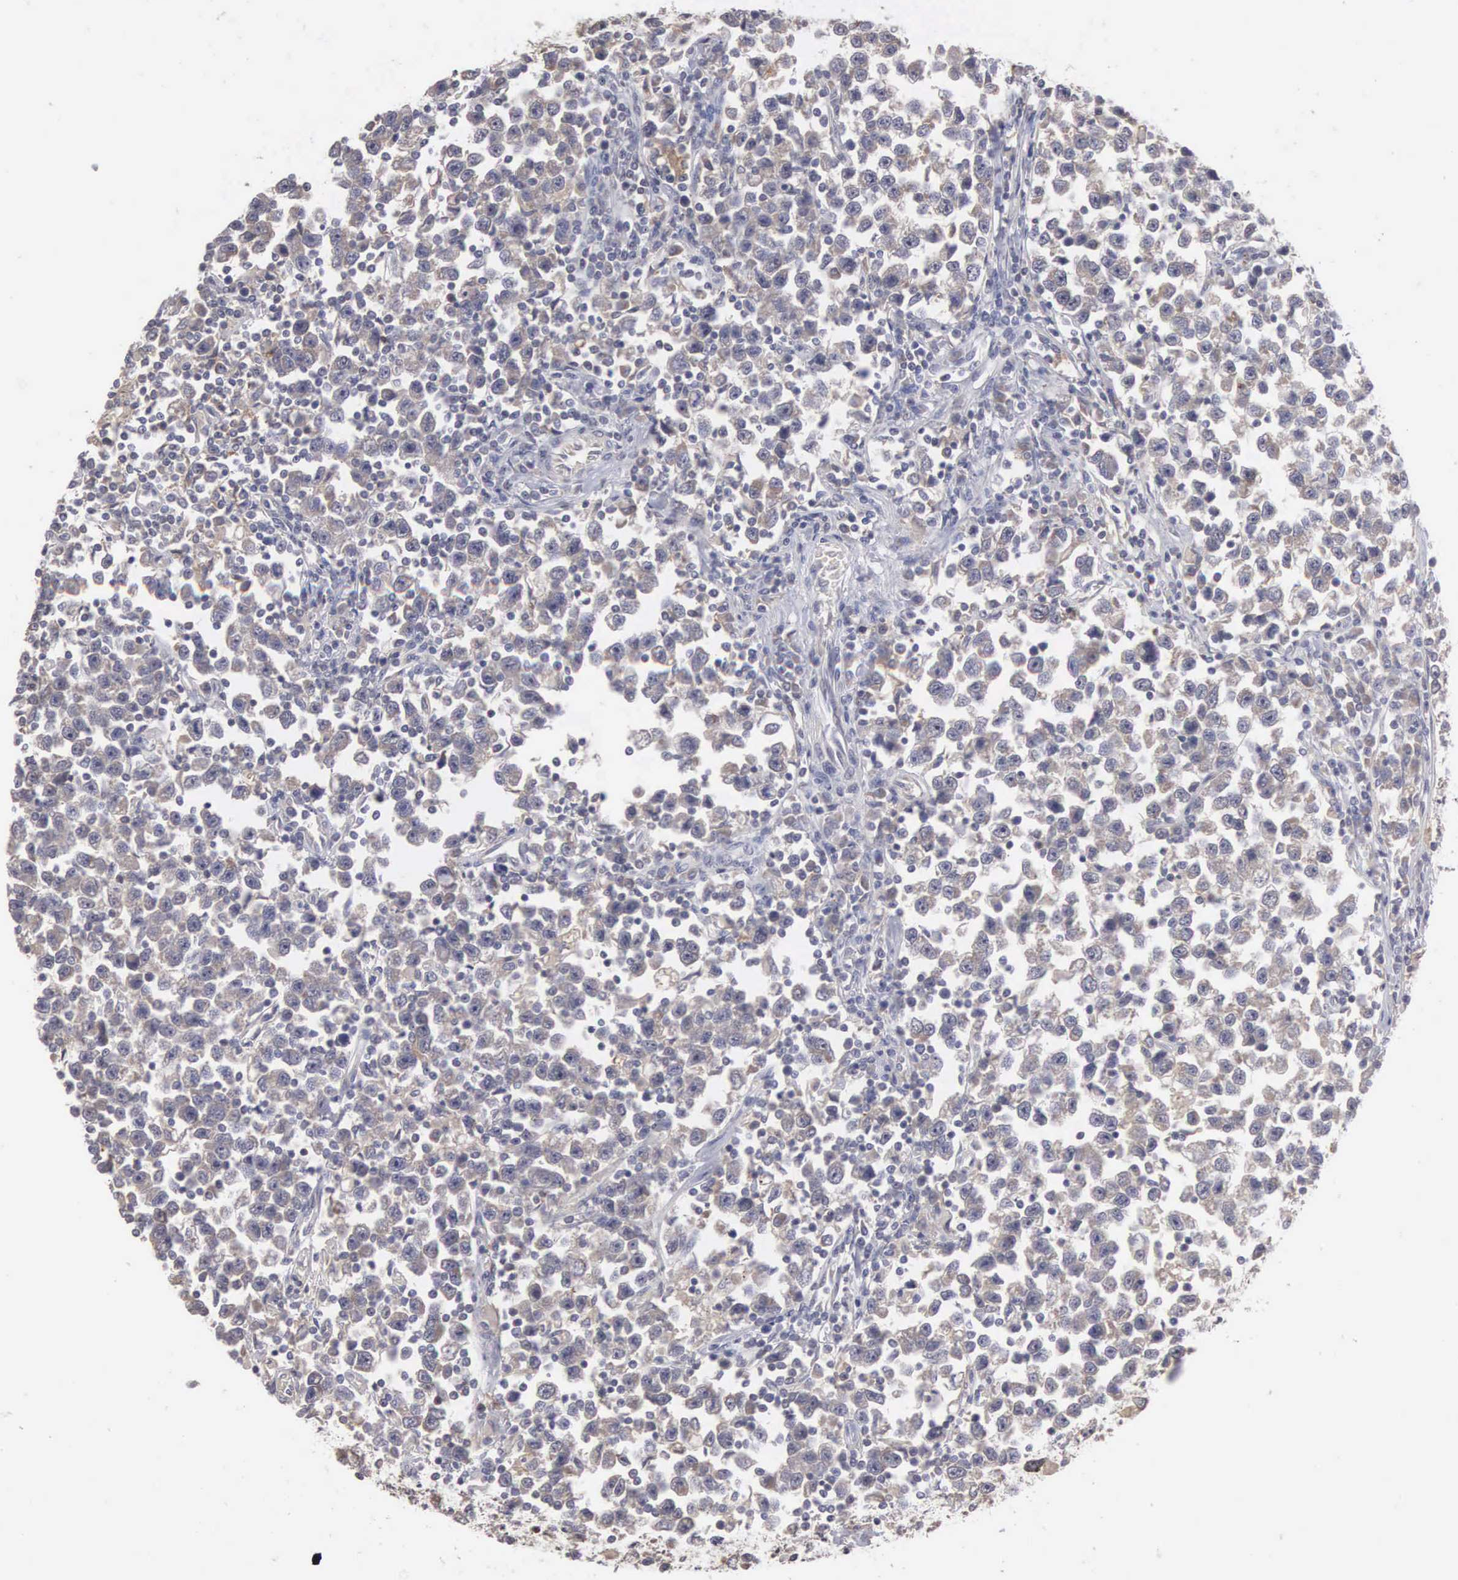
{"staining": {"intensity": "weak", "quantity": "<25%", "location": "cytoplasmic/membranous"}, "tissue": "testis cancer", "cell_type": "Tumor cells", "image_type": "cancer", "snomed": [{"axis": "morphology", "description": "Seminoma, NOS"}, {"axis": "topography", "description": "Testis"}], "caption": "The micrograph demonstrates no staining of tumor cells in testis seminoma. The staining was performed using DAB (3,3'-diaminobenzidine) to visualize the protein expression in brown, while the nuclei were stained in blue with hematoxylin (Magnification: 20x).", "gene": "AMN", "patient": {"sex": "male", "age": 43}}